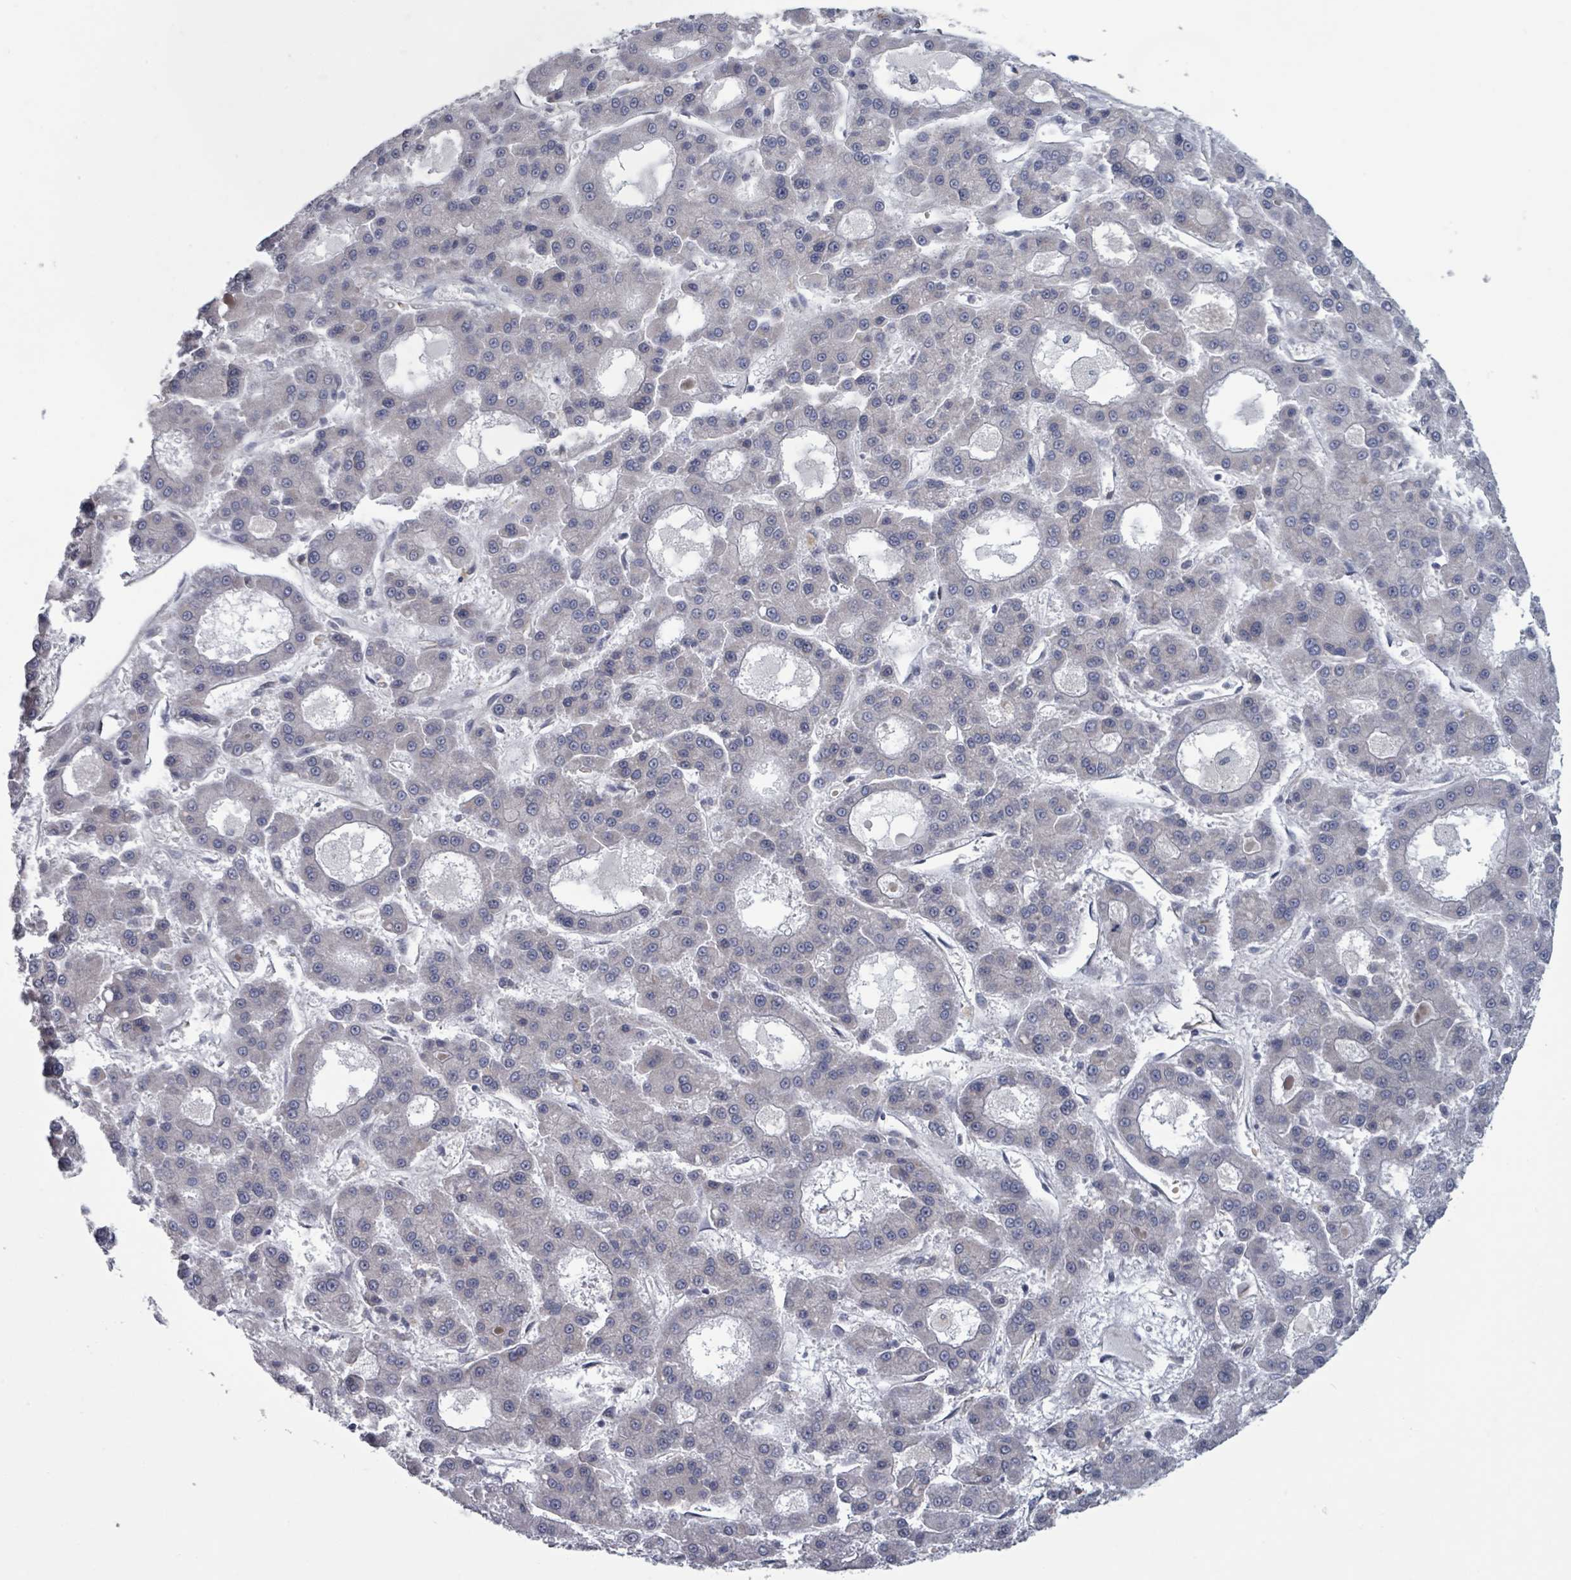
{"staining": {"intensity": "negative", "quantity": "none", "location": "none"}, "tissue": "liver cancer", "cell_type": "Tumor cells", "image_type": "cancer", "snomed": [{"axis": "morphology", "description": "Carcinoma, Hepatocellular, NOS"}, {"axis": "topography", "description": "Liver"}], "caption": "DAB (3,3'-diaminobenzidine) immunohistochemical staining of hepatocellular carcinoma (liver) exhibits no significant positivity in tumor cells.", "gene": "FKBP1A", "patient": {"sex": "male", "age": 70}}